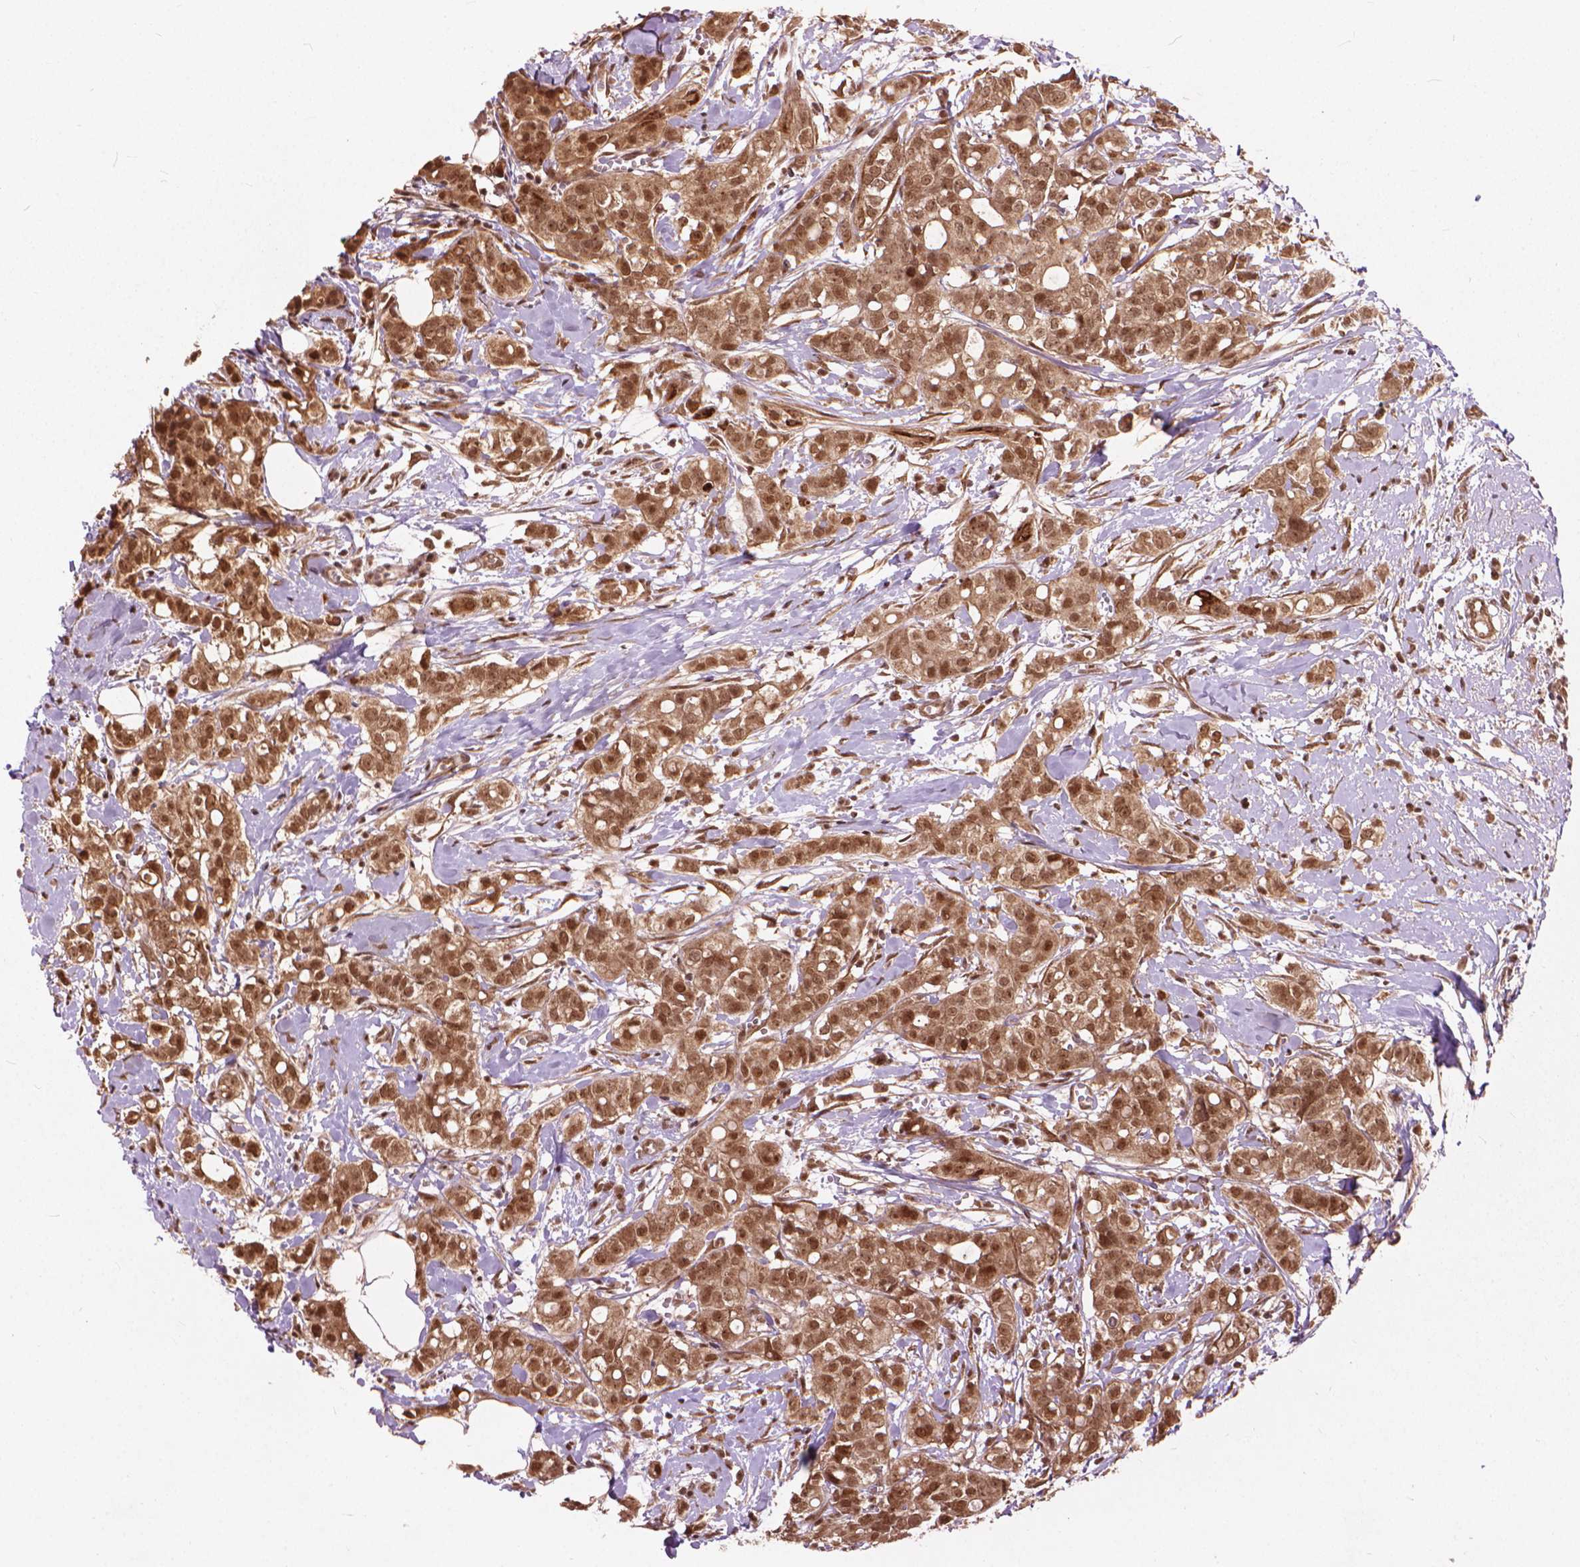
{"staining": {"intensity": "moderate", "quantity": ">75%", "location": "cytoplasmic/membranous,nuclear"}, "tissue": "breast cancer", "cell_type": "Tumor cells", "image_type": "cancer", "snomed": [{"axis": "morphology", "description": "Duct carcinoma"}, {"axis": "topography", "description": "Breast"}], "caption": "Immunohistochemical staining of breast infiltrating ductal carcinoma exhibits medium levels of moderate cytoplasmic/membranous and nuclear staining in approximately >75% of tumor cells. (DAB (3,3'-diaminobenzidine) IHC, brown staining for protein, blue staining for nuclei).", "gene": "SSU72", "patient": {"sex": "female", "age": 40}}